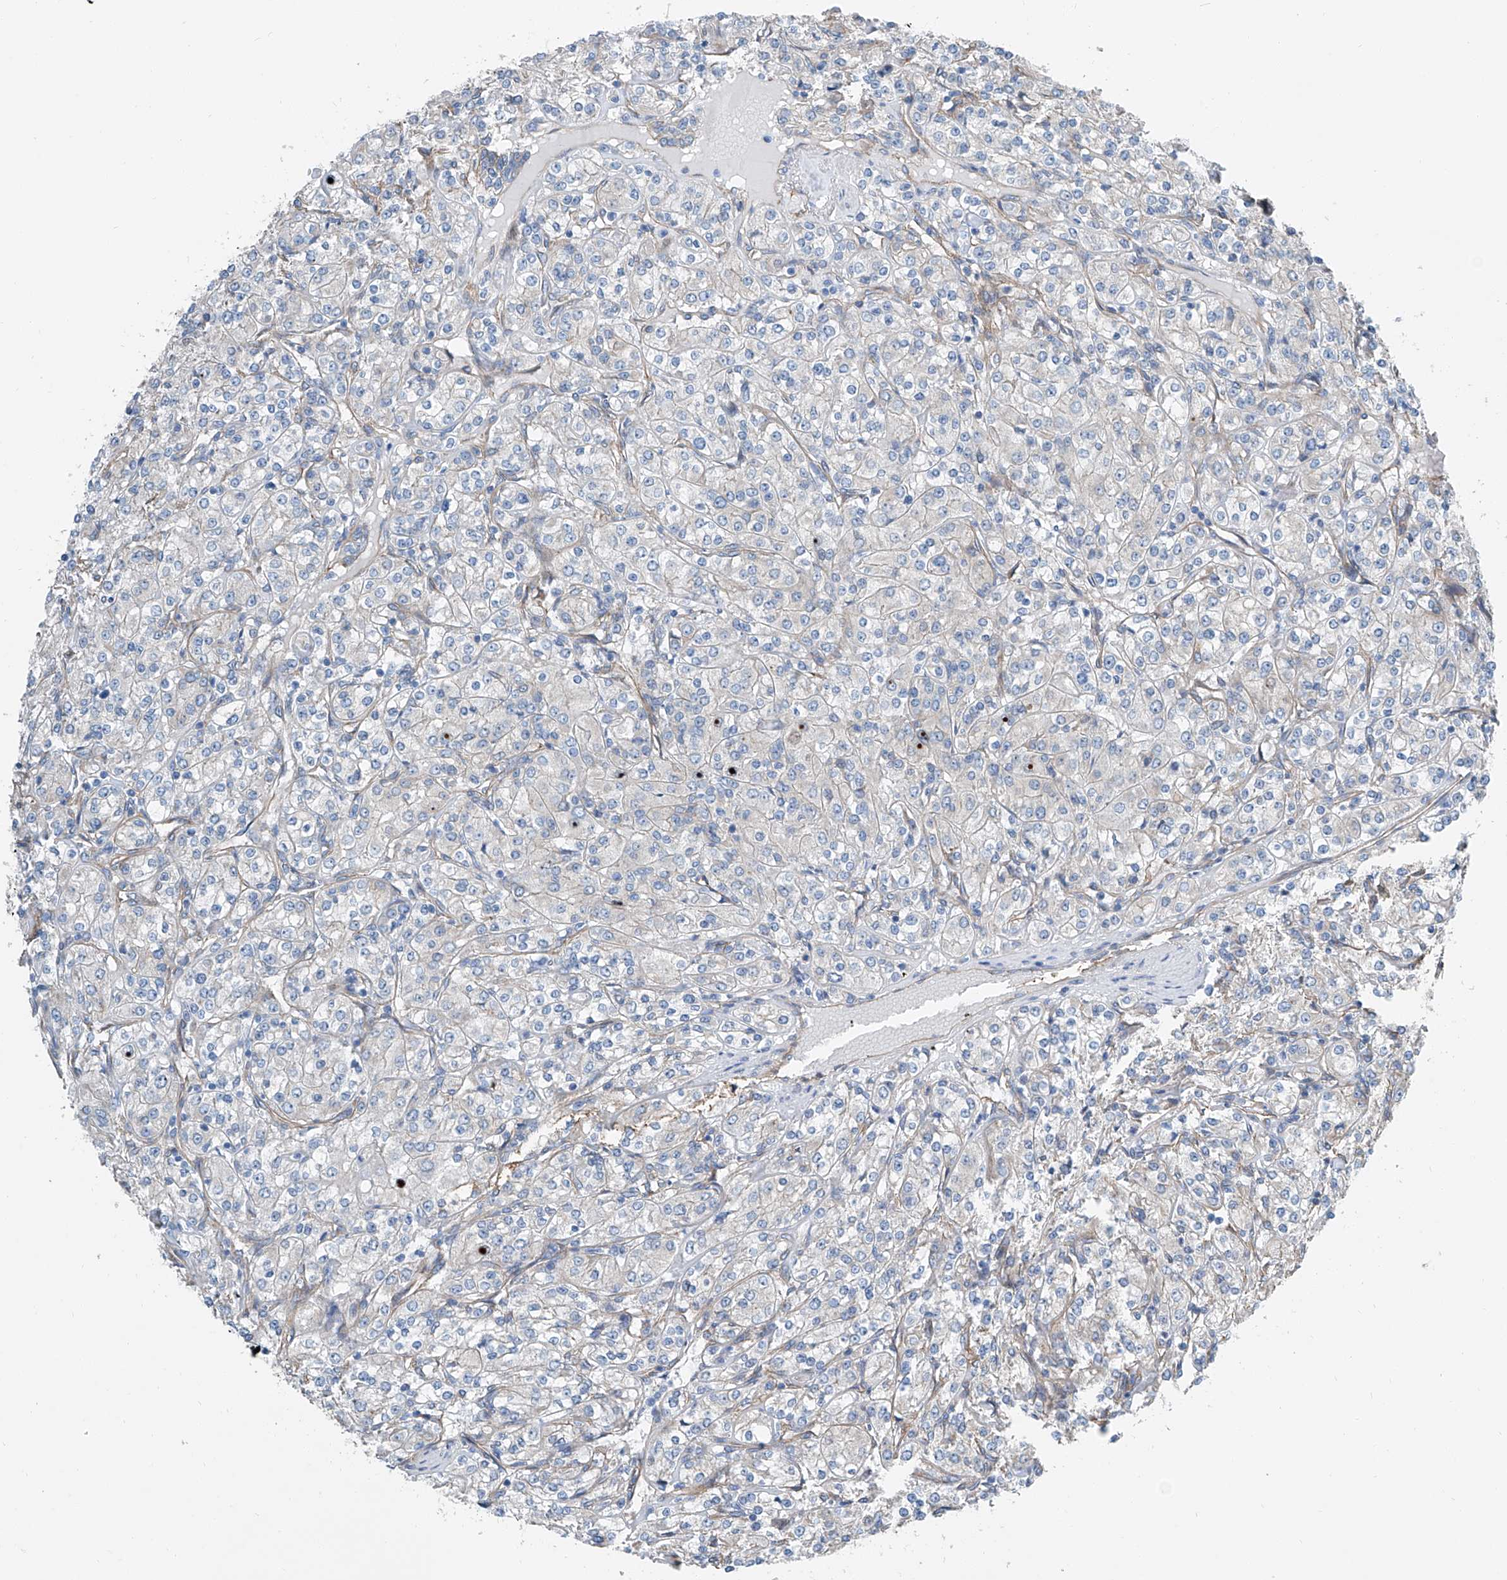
{"staining": {"intensity": "negative", "quantity": "none", "location": "none"}, "tissue": "renal cancer", "cell_type": "Tumor cells", "image_type": "cancer", "snomed": [{"axis": "morphology", "description": "Adenocarcinoma, NOS"}, {"axis": "topography", "description": "Kidney"}], "caption": "DAB immunohistochemical staining of human renal cancer (adenocarcinoma) reveals no significant positivity in tumor cells.", "gene": "THEMIS2", "patient": {"sex": "male", "age": 77}}